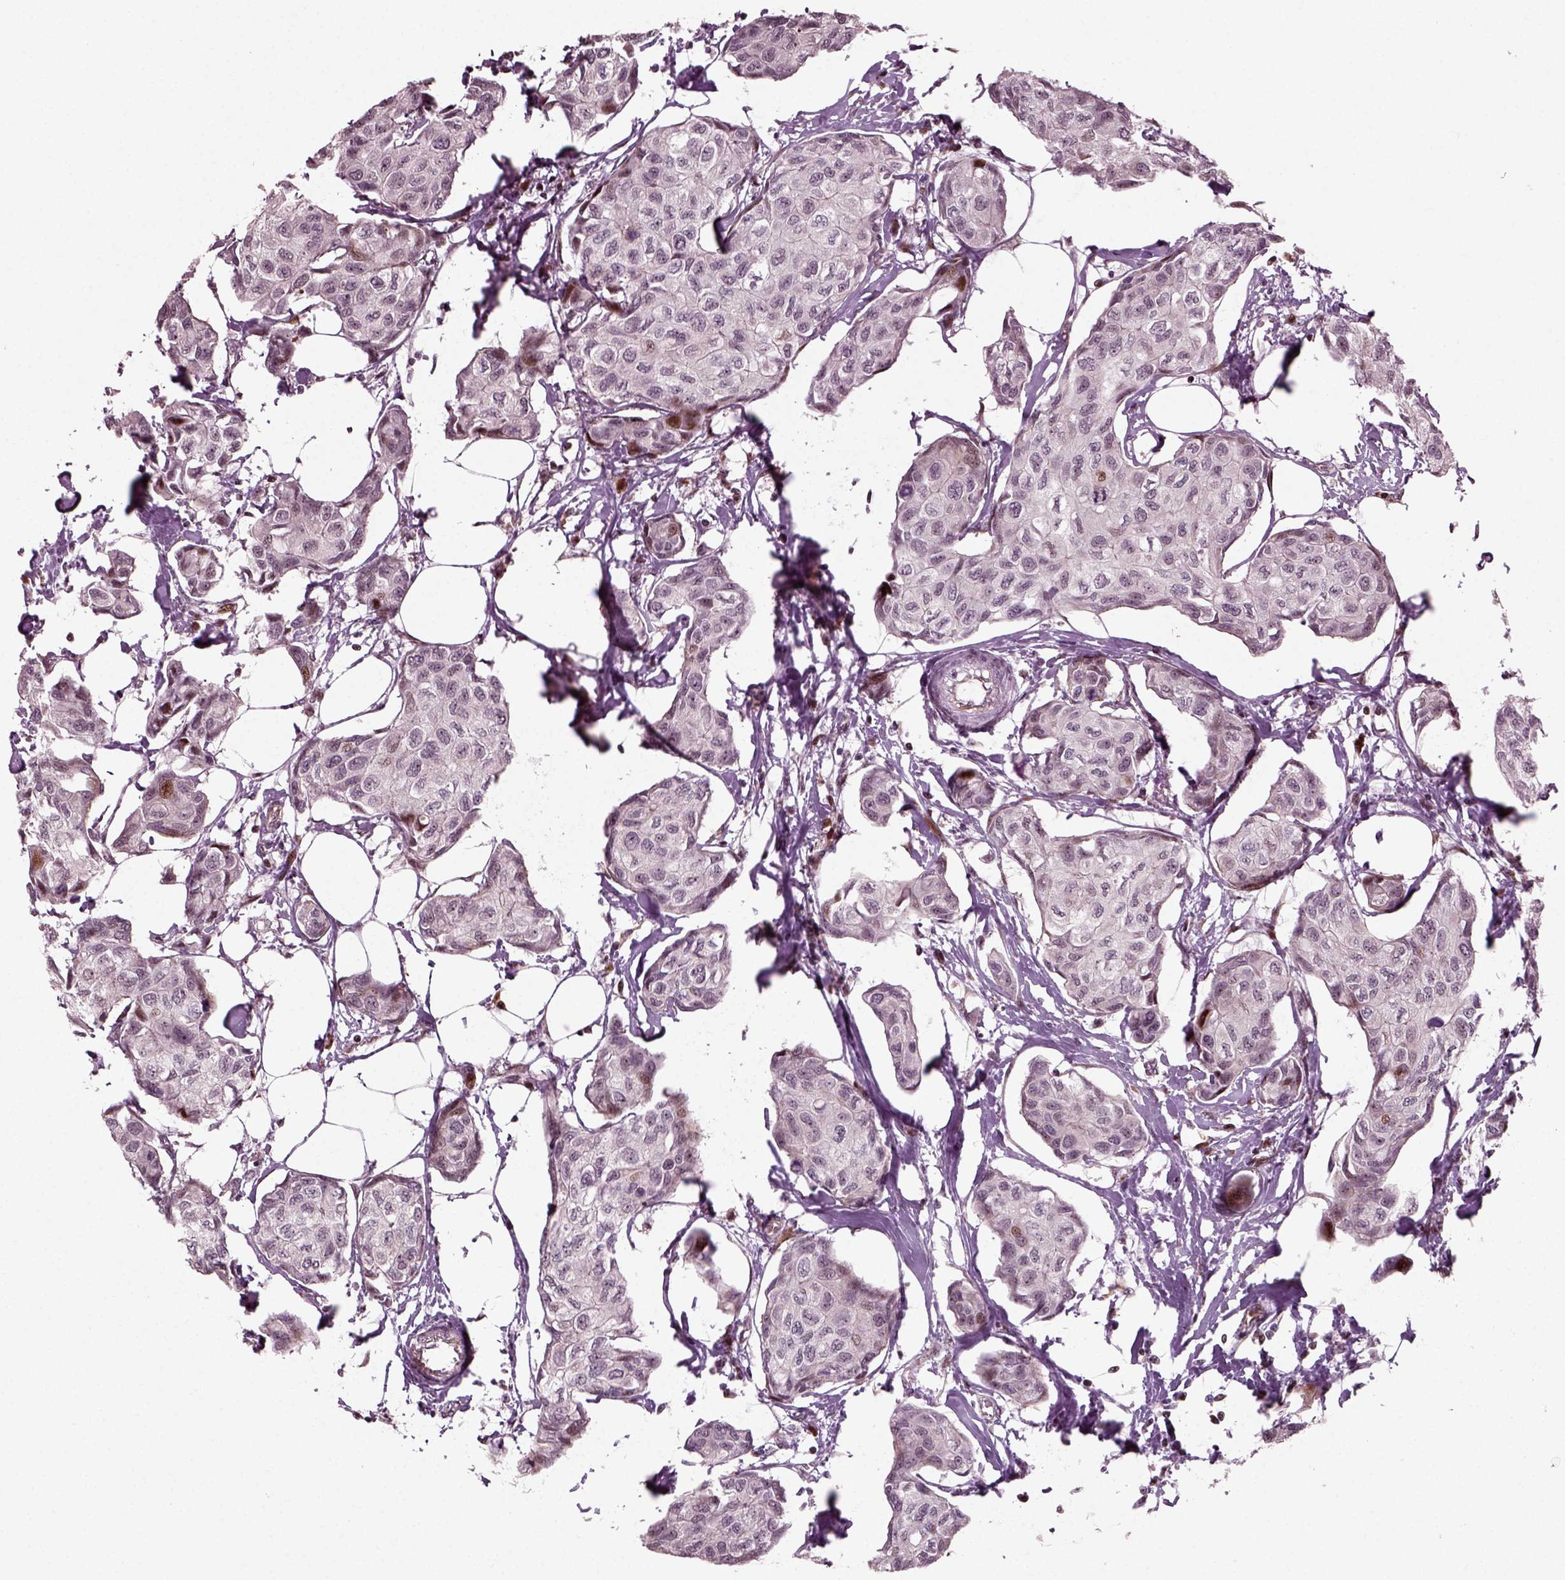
{"staining": {"intensity": "moderate", "quantity": "<25%", "location": "nuclear"}, "tissue": "breast cancer", "cell_type": "Tumor cells", "image_type": "cancer", "snomed": [{"axis": "morphology", "description": "Duct carcinoma"}, {"axis": "topography", "description": "Breast"}], "caption": "Tumor cells reveal moderate nuclear expression in approximately <25% of cells in breast cancer (invasive ductal carcinoma). The protein is stained brown, and the nuclei are stained in blue (DAB IHC with brightfield microscopy, high magnification).", "gene": "CDC14A", "patient": {"sex": "female", "age": 80}}